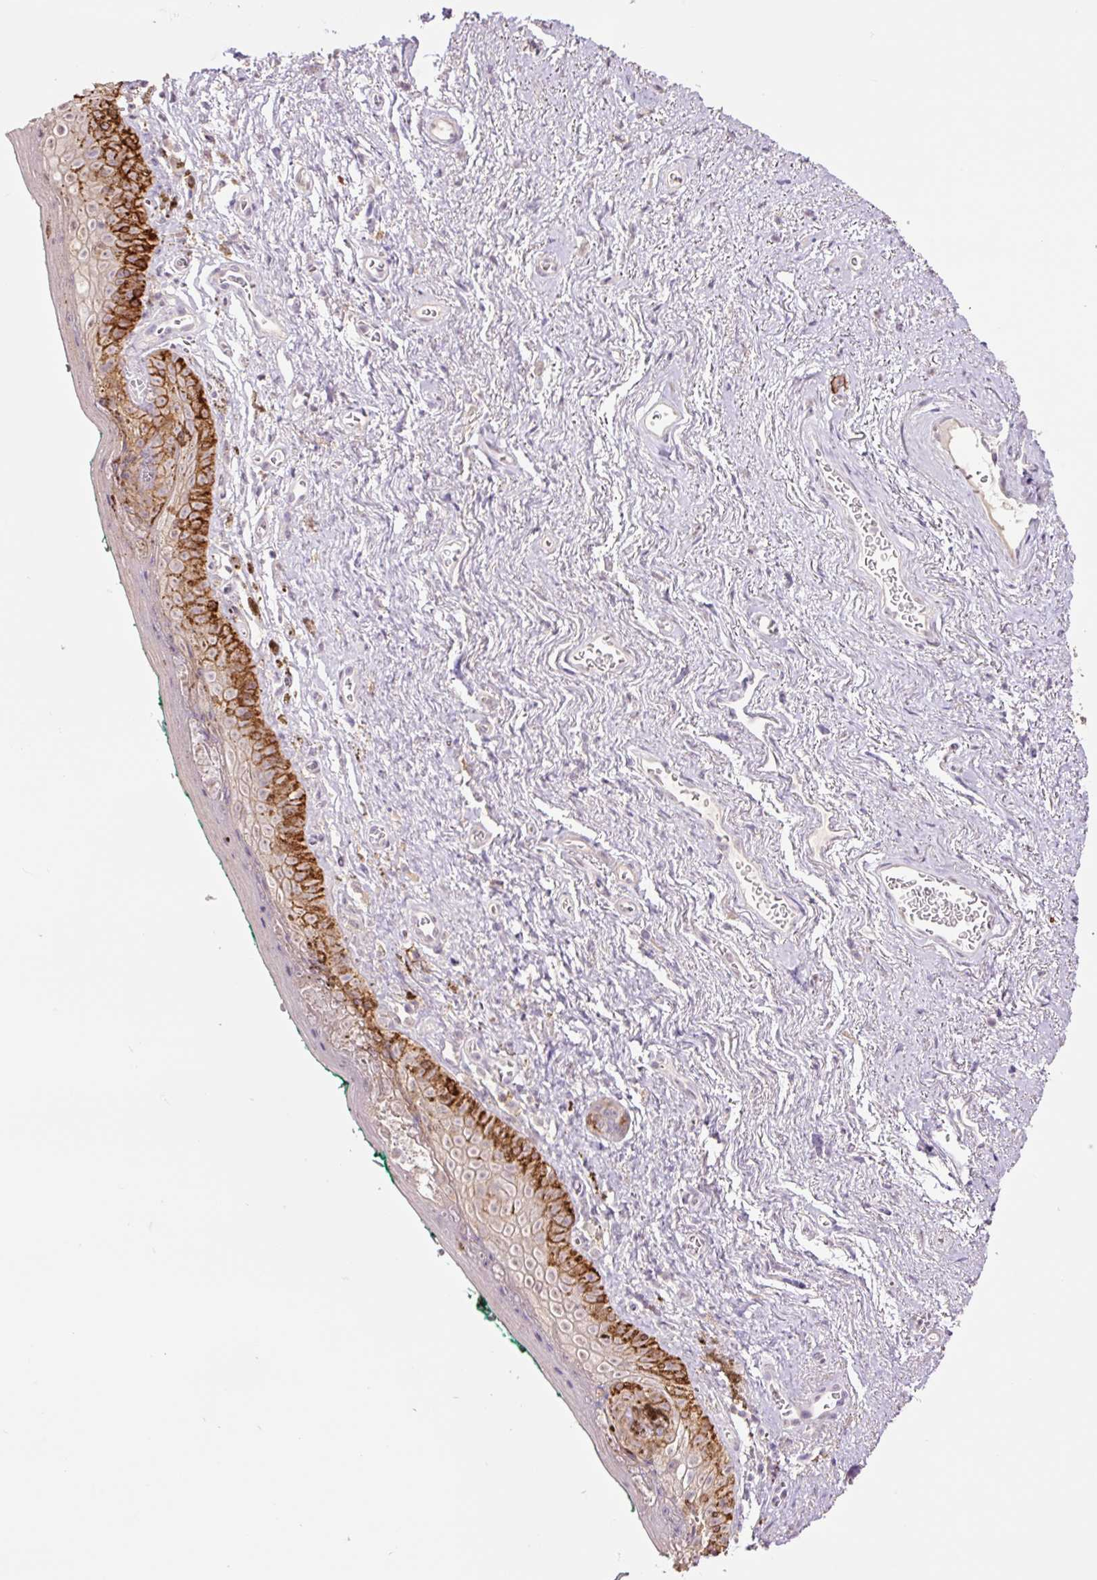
{"staining": {"intensity": "strong", "quantity": "25%-75%", "location": "cytoplasmic/membranous"}, "tissue": "vagina", "cell_type": "Squamous epithelial cells", "image_type": "normal", "snomed": [{"axis": "morphology", "description": "Normal tissue, NOS"}, {"axis": "topography", "description": "Vulva"}, {"axis": "topography", "description": "Vagina"}, {"axis": "topography", "description": "Peripheral nerve tissue"}], "caption": "Strong cytoplasmic/membranous staining for a protein is seen in approximately 25%-75% of squamous epithelial cells of unremarkable vagina using immunohistochemistry.", "gene": "SLC1A4", "patient": {"sex": "female", "age": 66}}